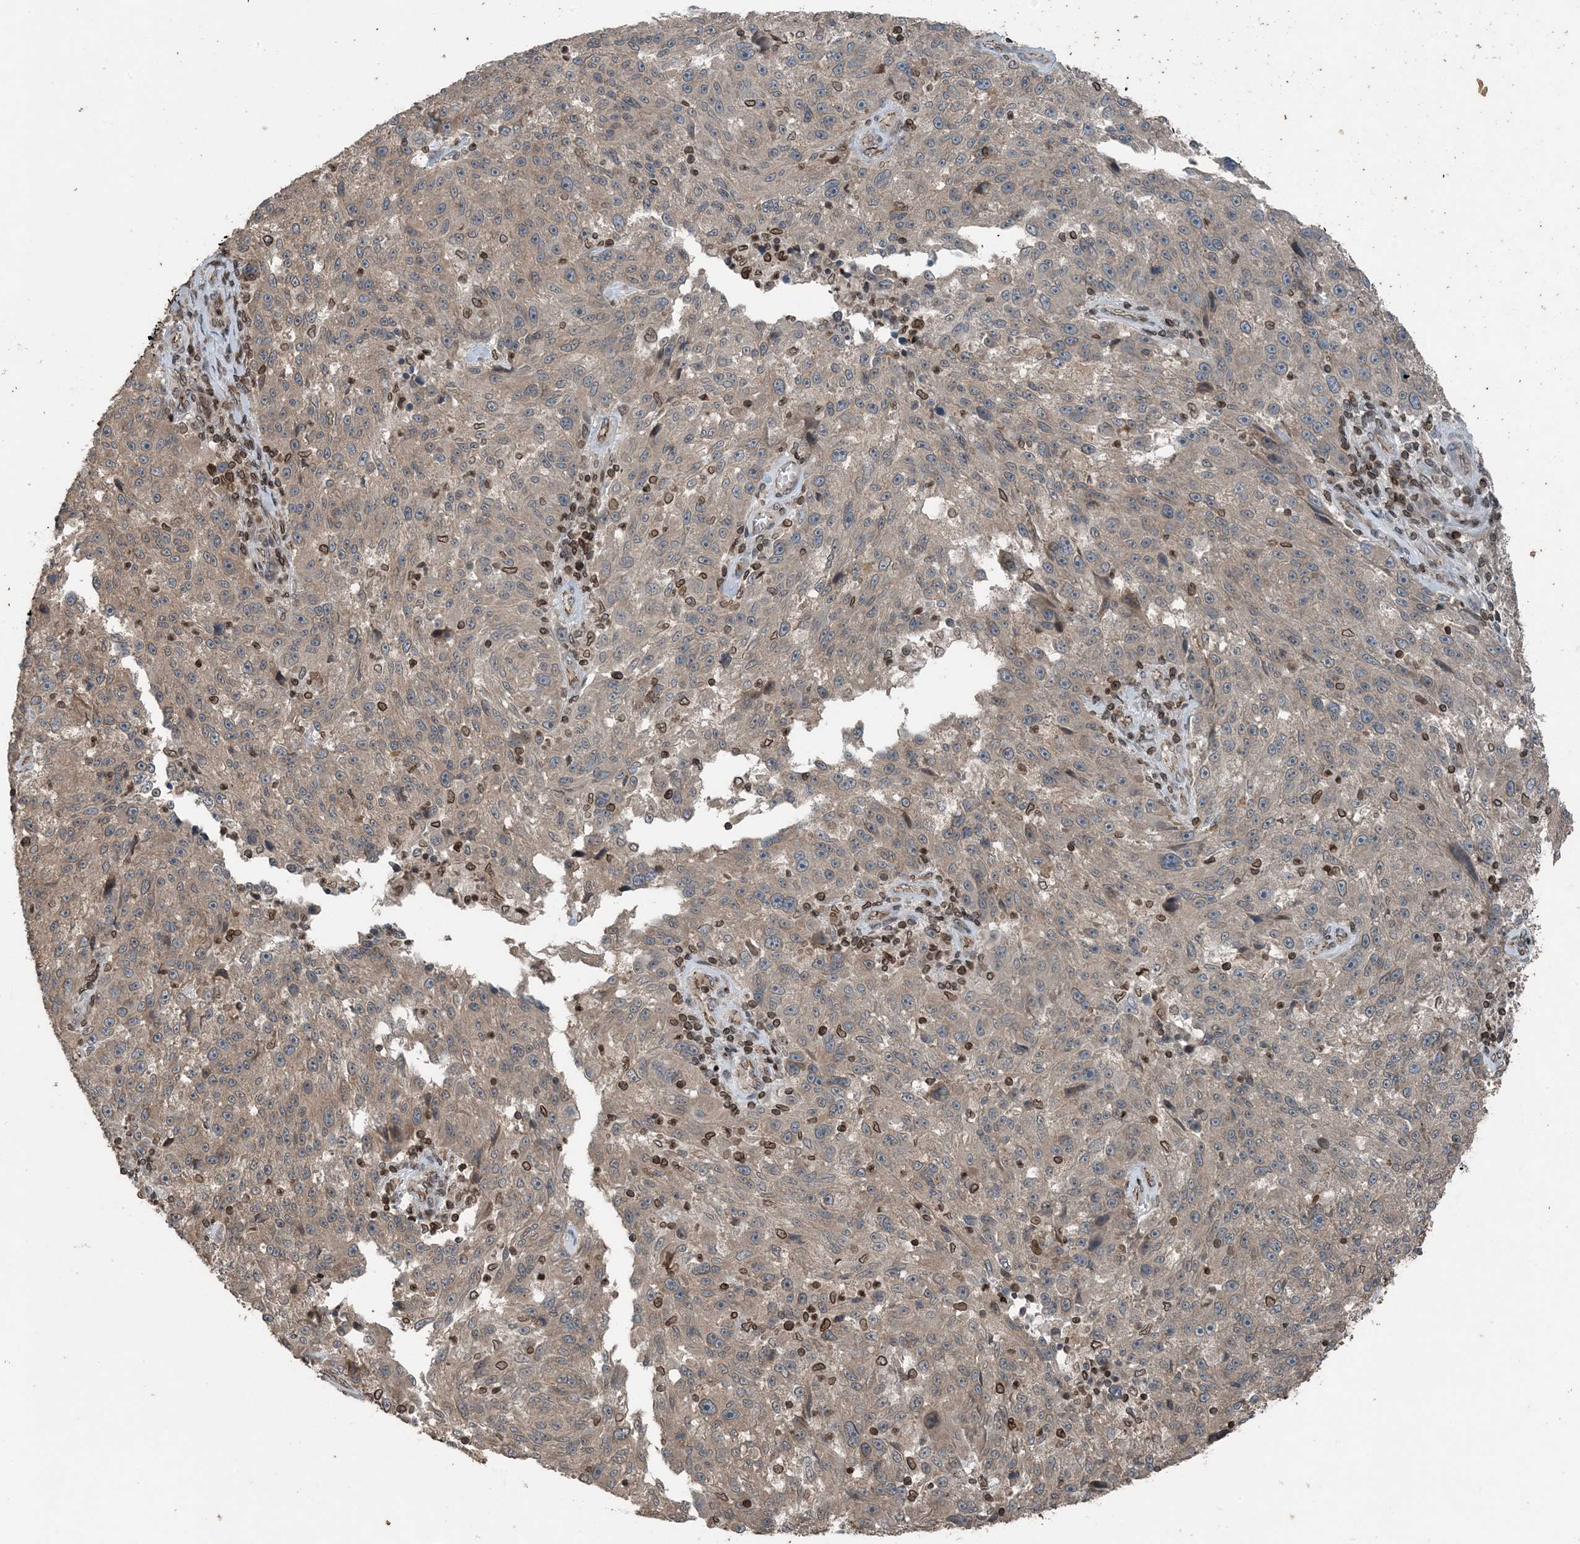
{"staining": {"intensity": "moderate", "quantity": ">75%", "location": "cytoplasmic/membranous"}, "tissue": "melanoma", "cell_type": "Tumor cells", "image_type": "cancer", "snomed": [{"axis": "morphology", "description": "Malignant melanoma, NOS"}, {"axis": "topography", "description": "Skin"}], "caption": "A high-resolution micrograph shows immunohistochemistry staining of melanoma, which exhibits moderate cytoplasmic/membranous staining in approximately >75% of tumor cells.", "gene": "ZFAND2B", "patient": {"sex": "male", "age": 53}}